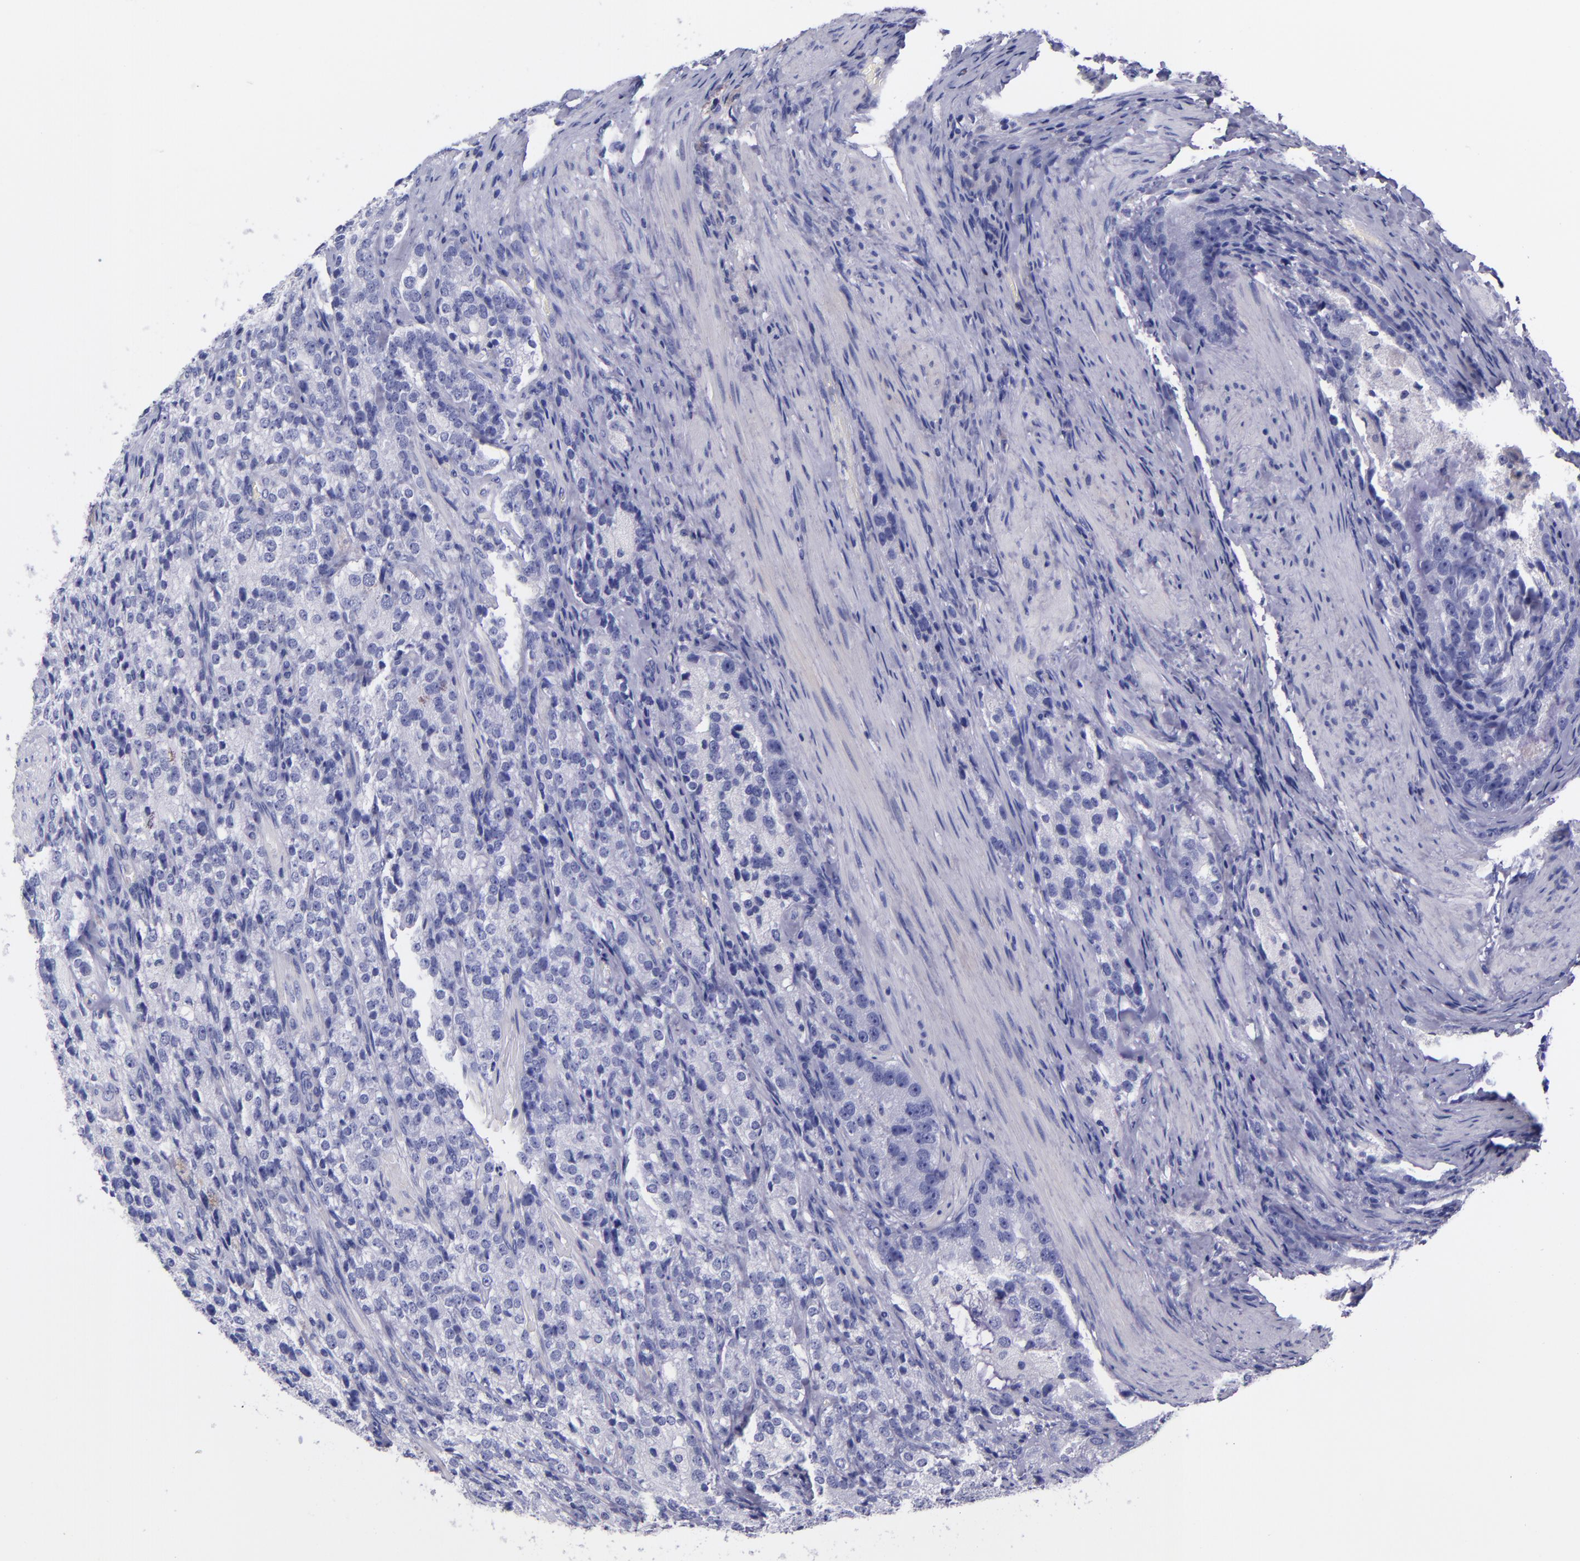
{"staining": {"intensity": "negative", "quantity": "none", "location": "none"}, "tissue": "prostate cancer", "cell_type": "Tumor cells", "image_type": "cancer", "snomed": [{"axis": "morphology", "description": "Adenocarcinoma, High grade"}, {"axis": "topography", "description": "Prostate"}], "caption": "High-grade adenocarcinoma (prostate) stained for a protein using IHC exhibits no positivity tumor cells.", "gene": "SV2A", "patient": {"sex": "male", "age": 63}}